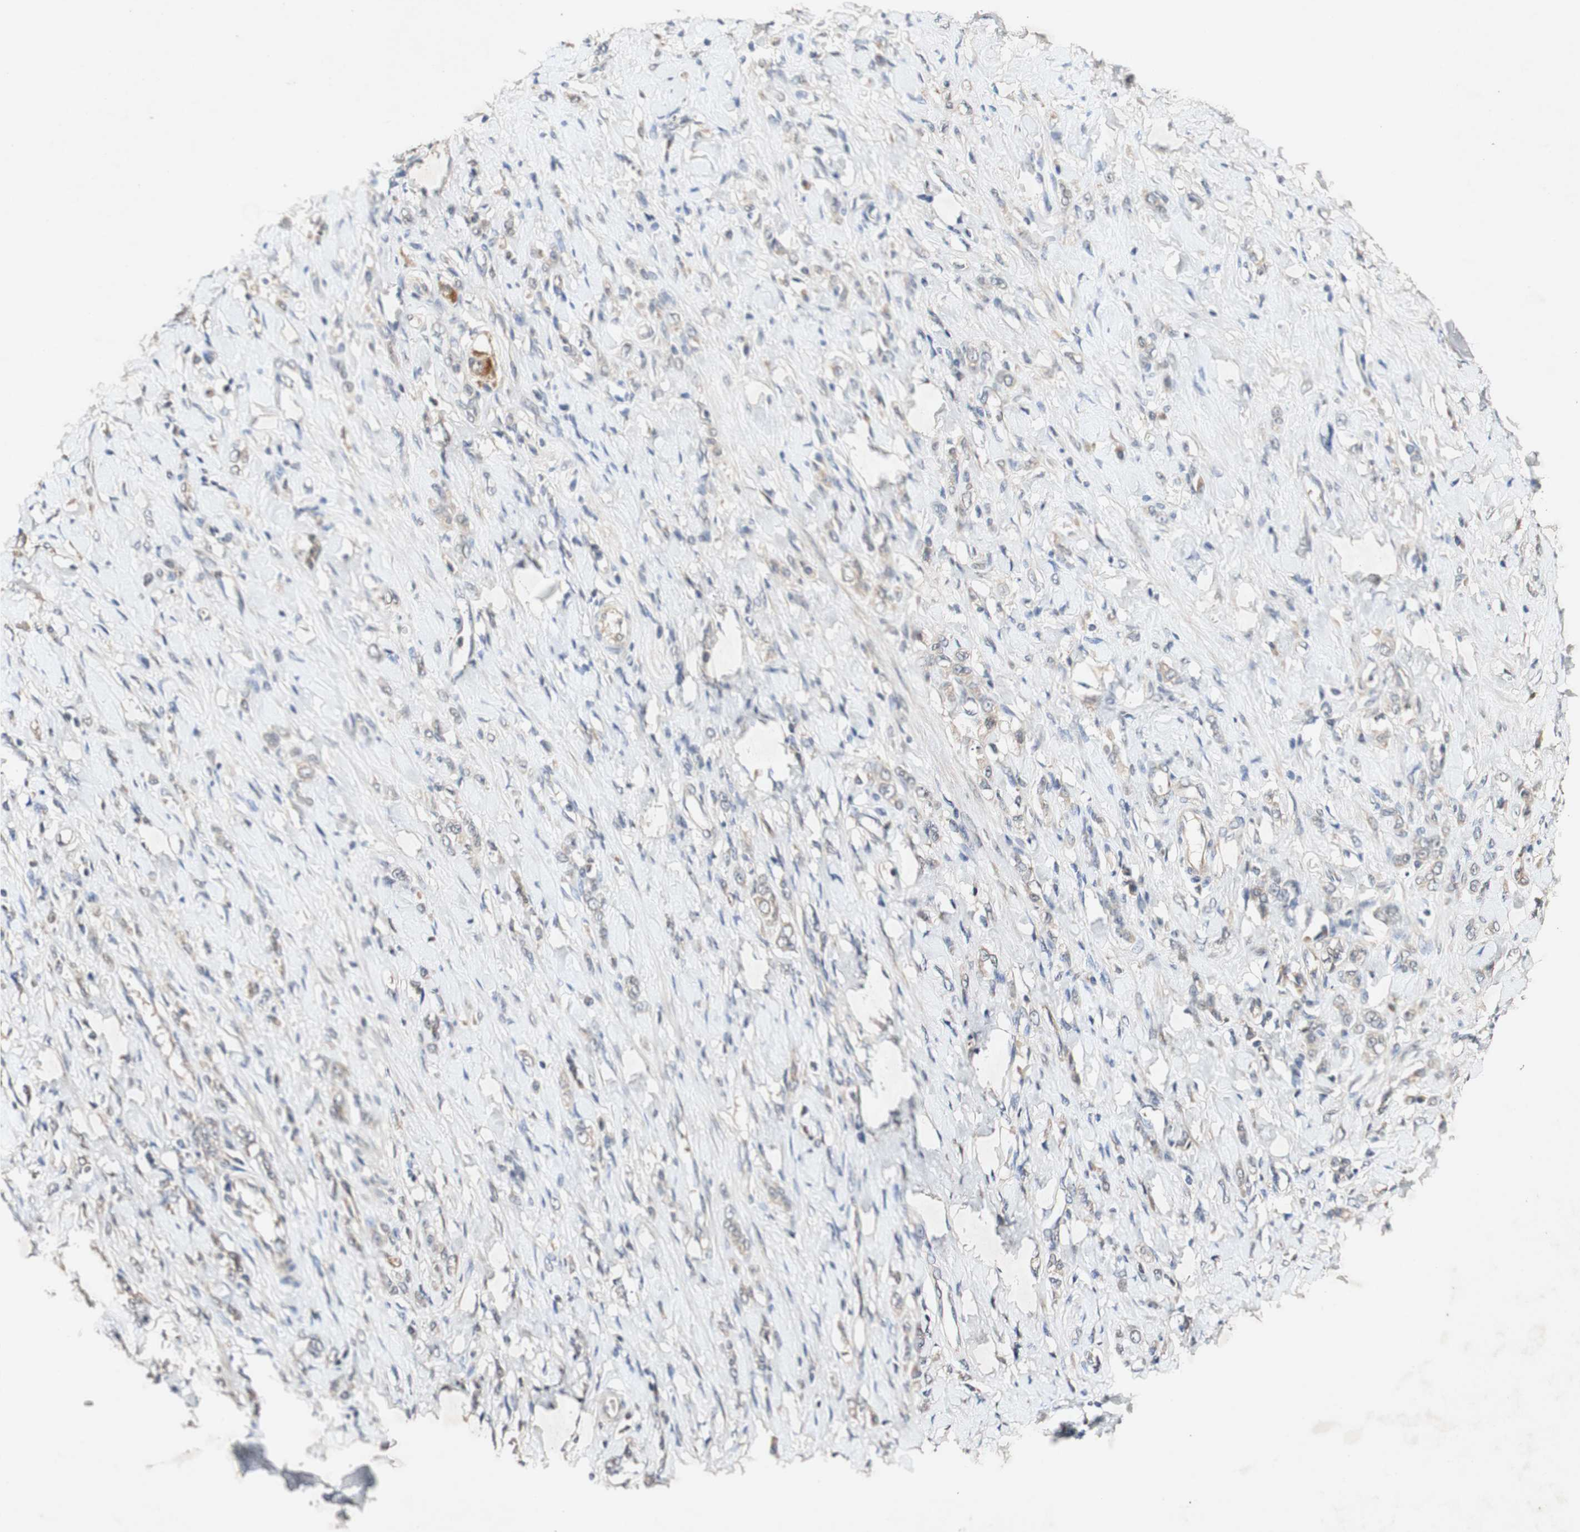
{"staining": {"intensity": "weak", "quantity": "25%-75%", "location": "cytoplasmic/membranous"}, "tissue": "stomach cancer", "cell_type": "Tumor cells", "image_type": "cancer", "snomed": [{"axis": "morphology", "description": "Adenocarcinoma, NOS"}, {"axis": "topography", "description": "Stomach"}], "caption": "A high-resolution micrograph shows IHC staining of stomach cancer, which displays weak cytoplasmic/membranous positivity in approximately 25%-75% of tumor cells.", "gene": "PIN1", "patient": {"sex": "male", "age": 82}}